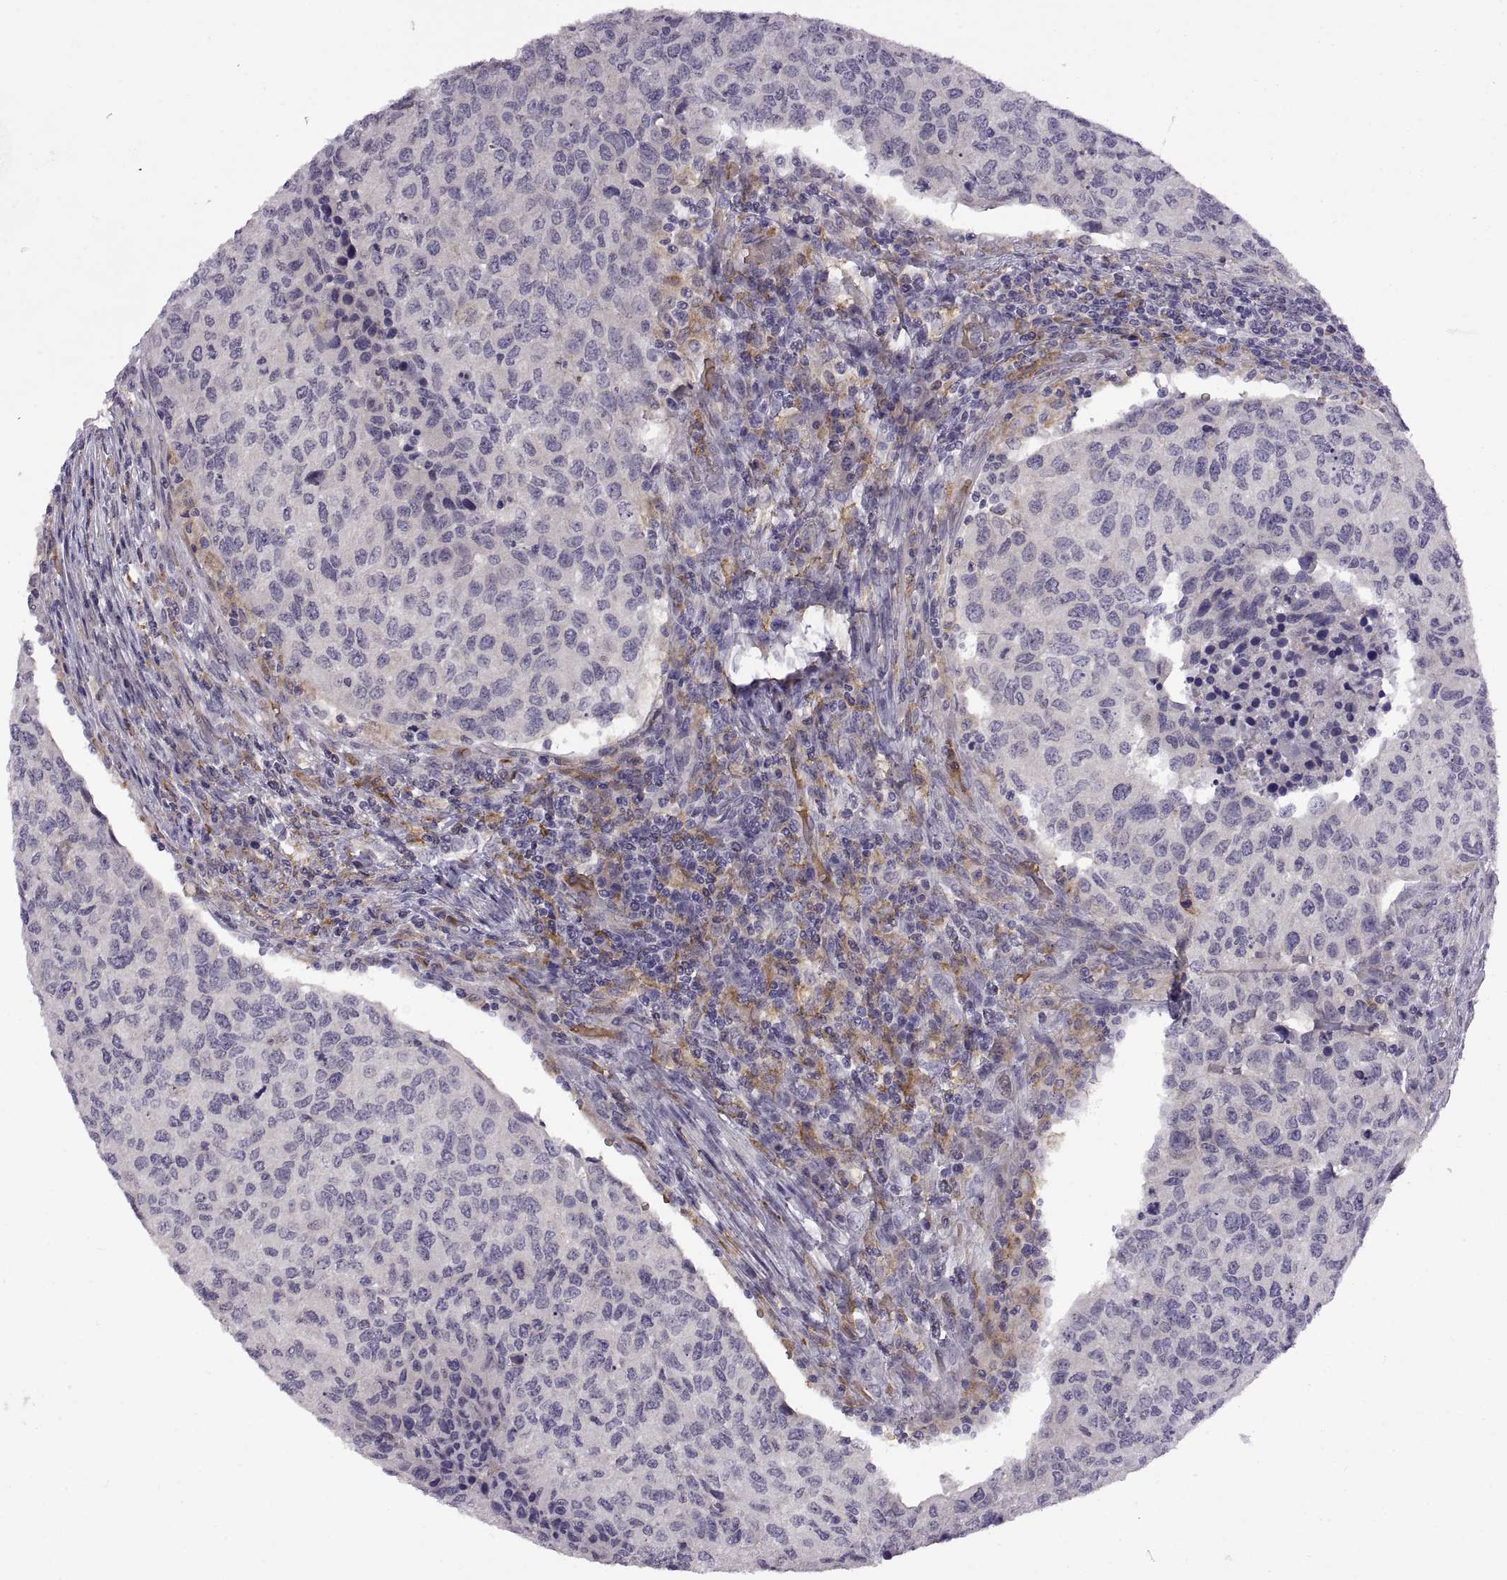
{"staining": {"intensity": "negative", "quantity": "none", "location": "none"}, "tissue": "urothelial cancer", "cell_type": "Tumor cells", "image_type": "cancer", "snomed": [{"axis": "morphology", "description": "Urothelial carcinoma, High grade"}, {"axis": "topography", "description": "Urinary bladder"}], "caption": "IHC of urothelial cancer shows no staining in tumor cells.", "gene": "MEIOC", "patient": {"sex": "female", "age": 78}}